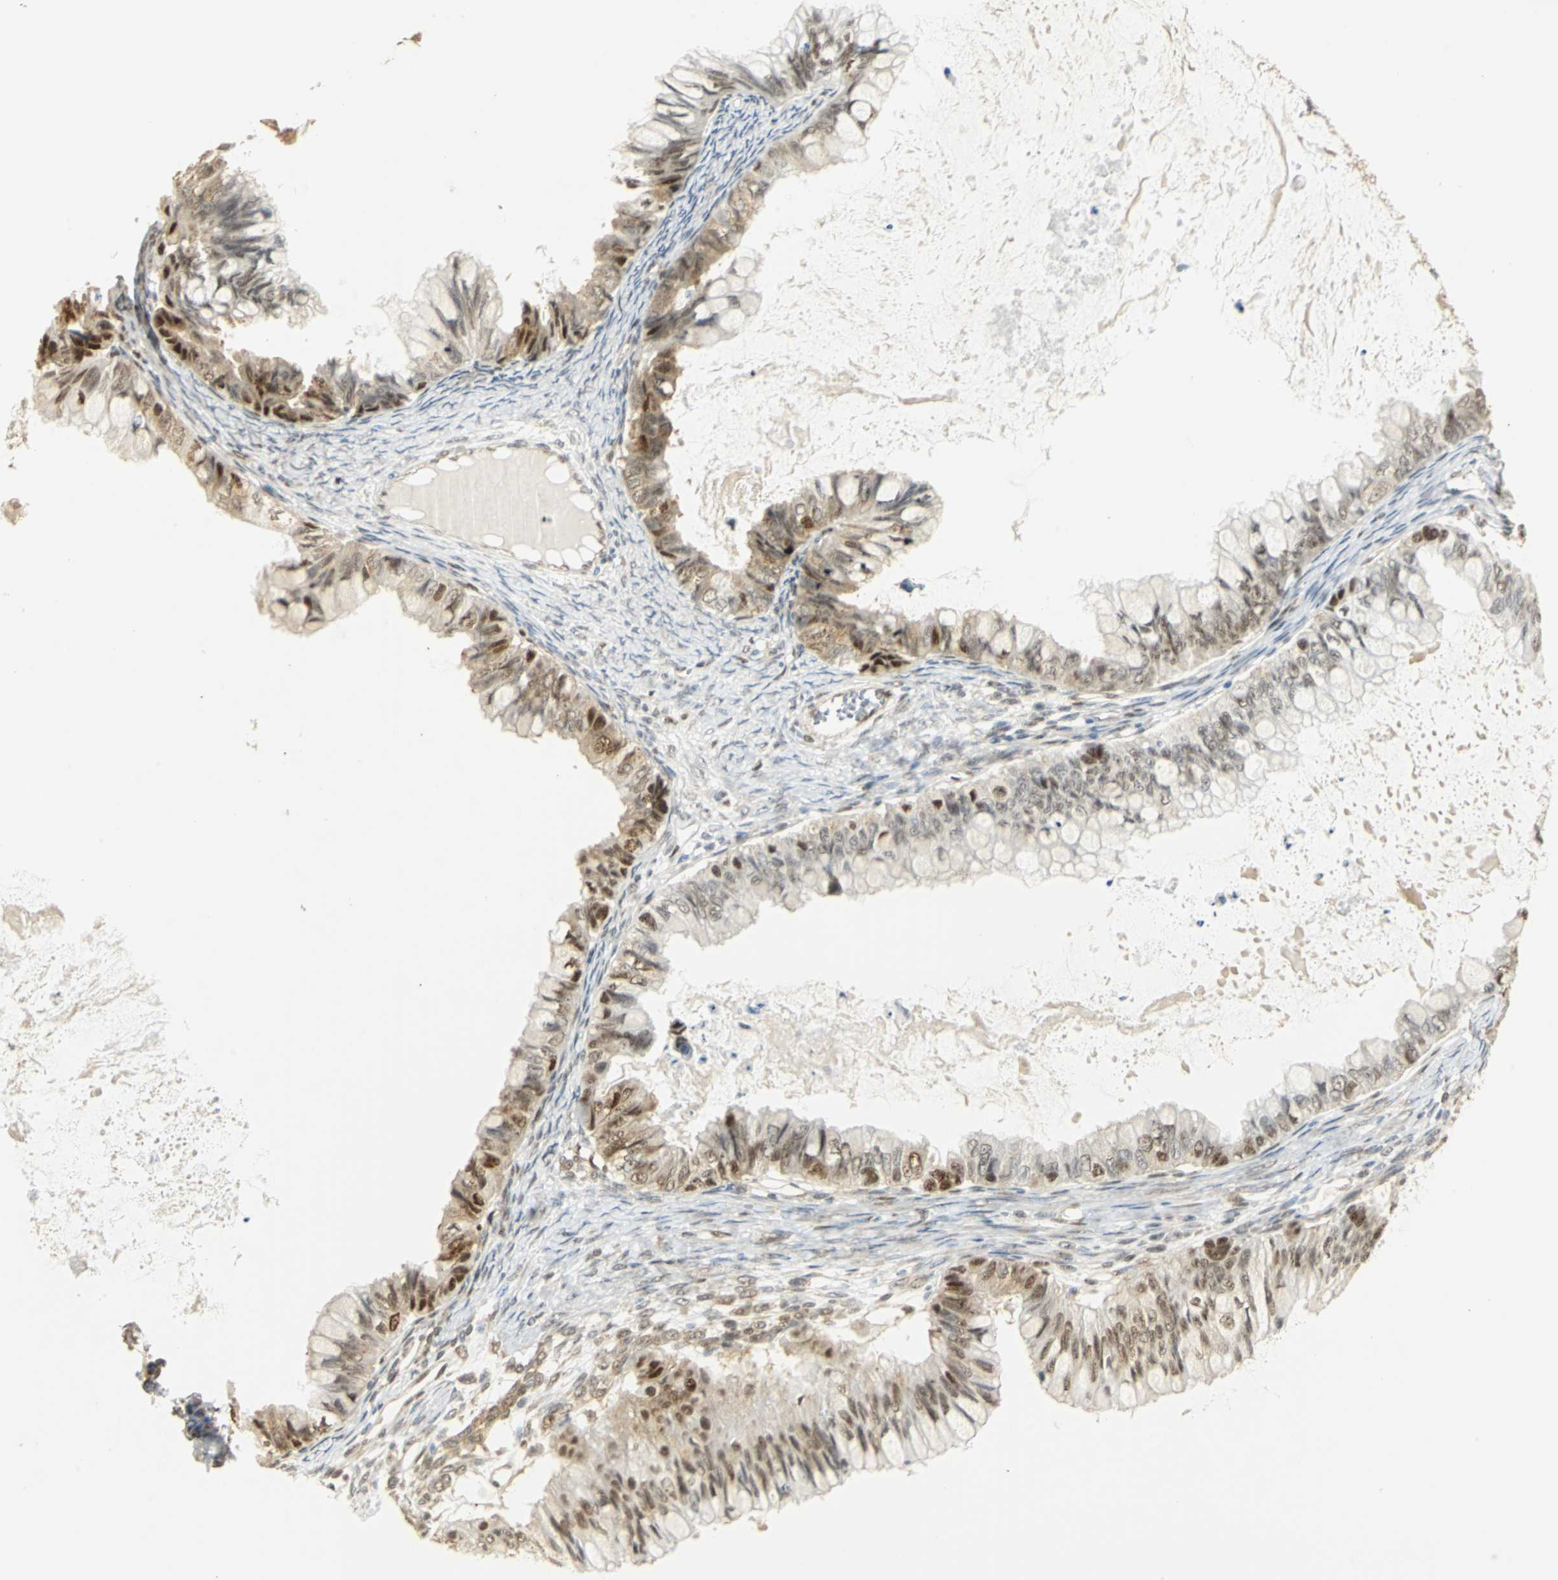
{"staining": {"intensity": "strong", "quantity": "<25%", "location": "cytoplasmic/membranous,nuclear"}, "tissue": "ovarian cancer", "cell_type": "Tumor cells", "image_type": "cancer", "snomed": [{"axis": "morphology", "description": "Cystadenocarcinoma, mucinous, NOS"}, {"axis": "topography", "description": "Ovary"}], "caption": "Ovarian cancer stained with a brown dye demonstrates strong cytoplasmic/membranous and nuclear positive positivity in about <25% of tumor cells.", "gene": "DDX5", "patient": {"sex": "female", "age": 80}}